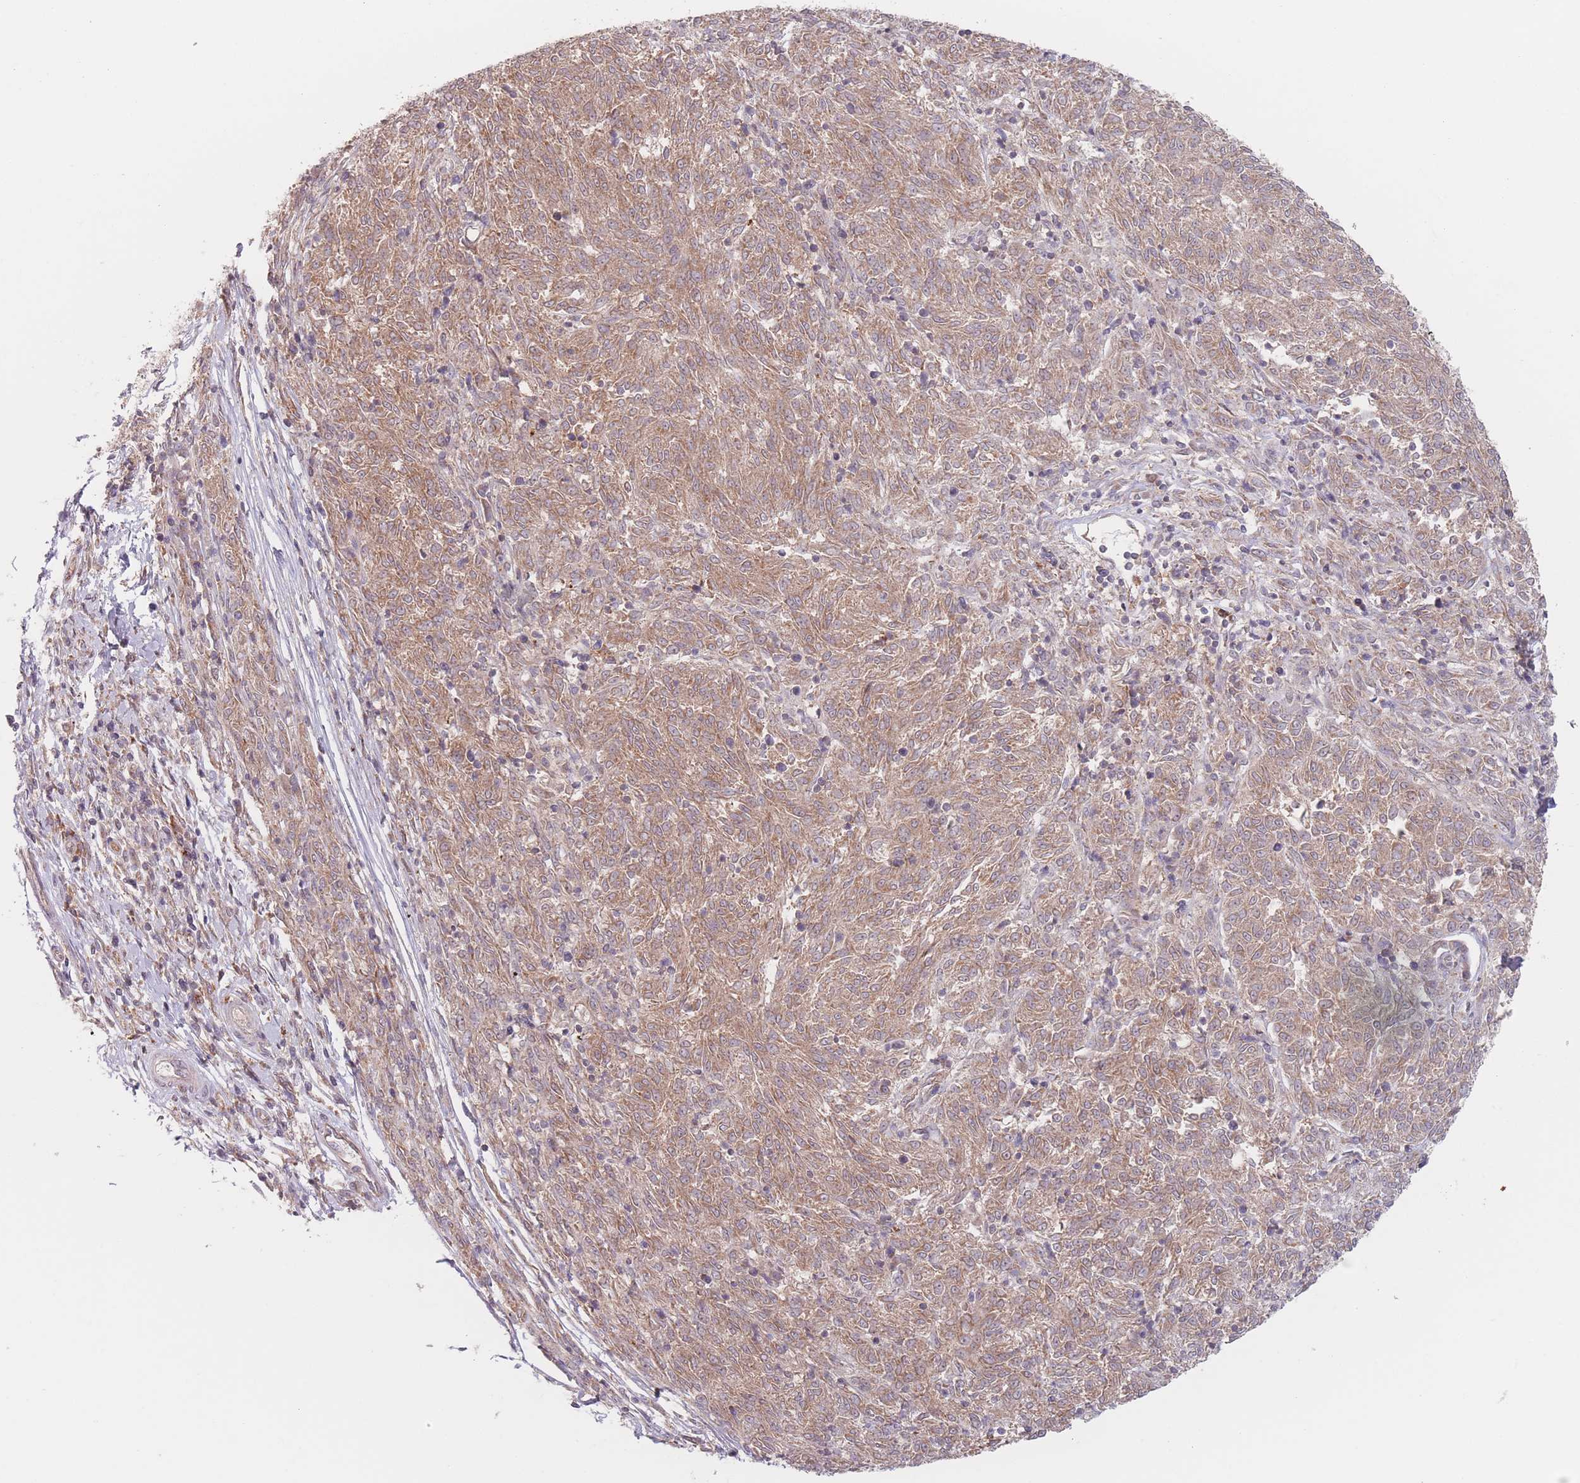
{"staining": {"intensity": "moderate", "quantity": ">75%", "location": "cytoplasmic/membranous"}, "tissue": "melanoma", "cell_type": "Tumor cells", "image_type": "cancer", "snomed": [{"axis": "morphology", "description": "Malignant melanoma, NOS"}, {"axis": "topography", "description": "Skin"}], "caption": "A histopathology image of melanoma stained for a protein reveals moderate cytoplasmic/membranous brown staining in tumor cells.", "gene": "PPM1A", "patient": {"sex": "female", "age": 72}}